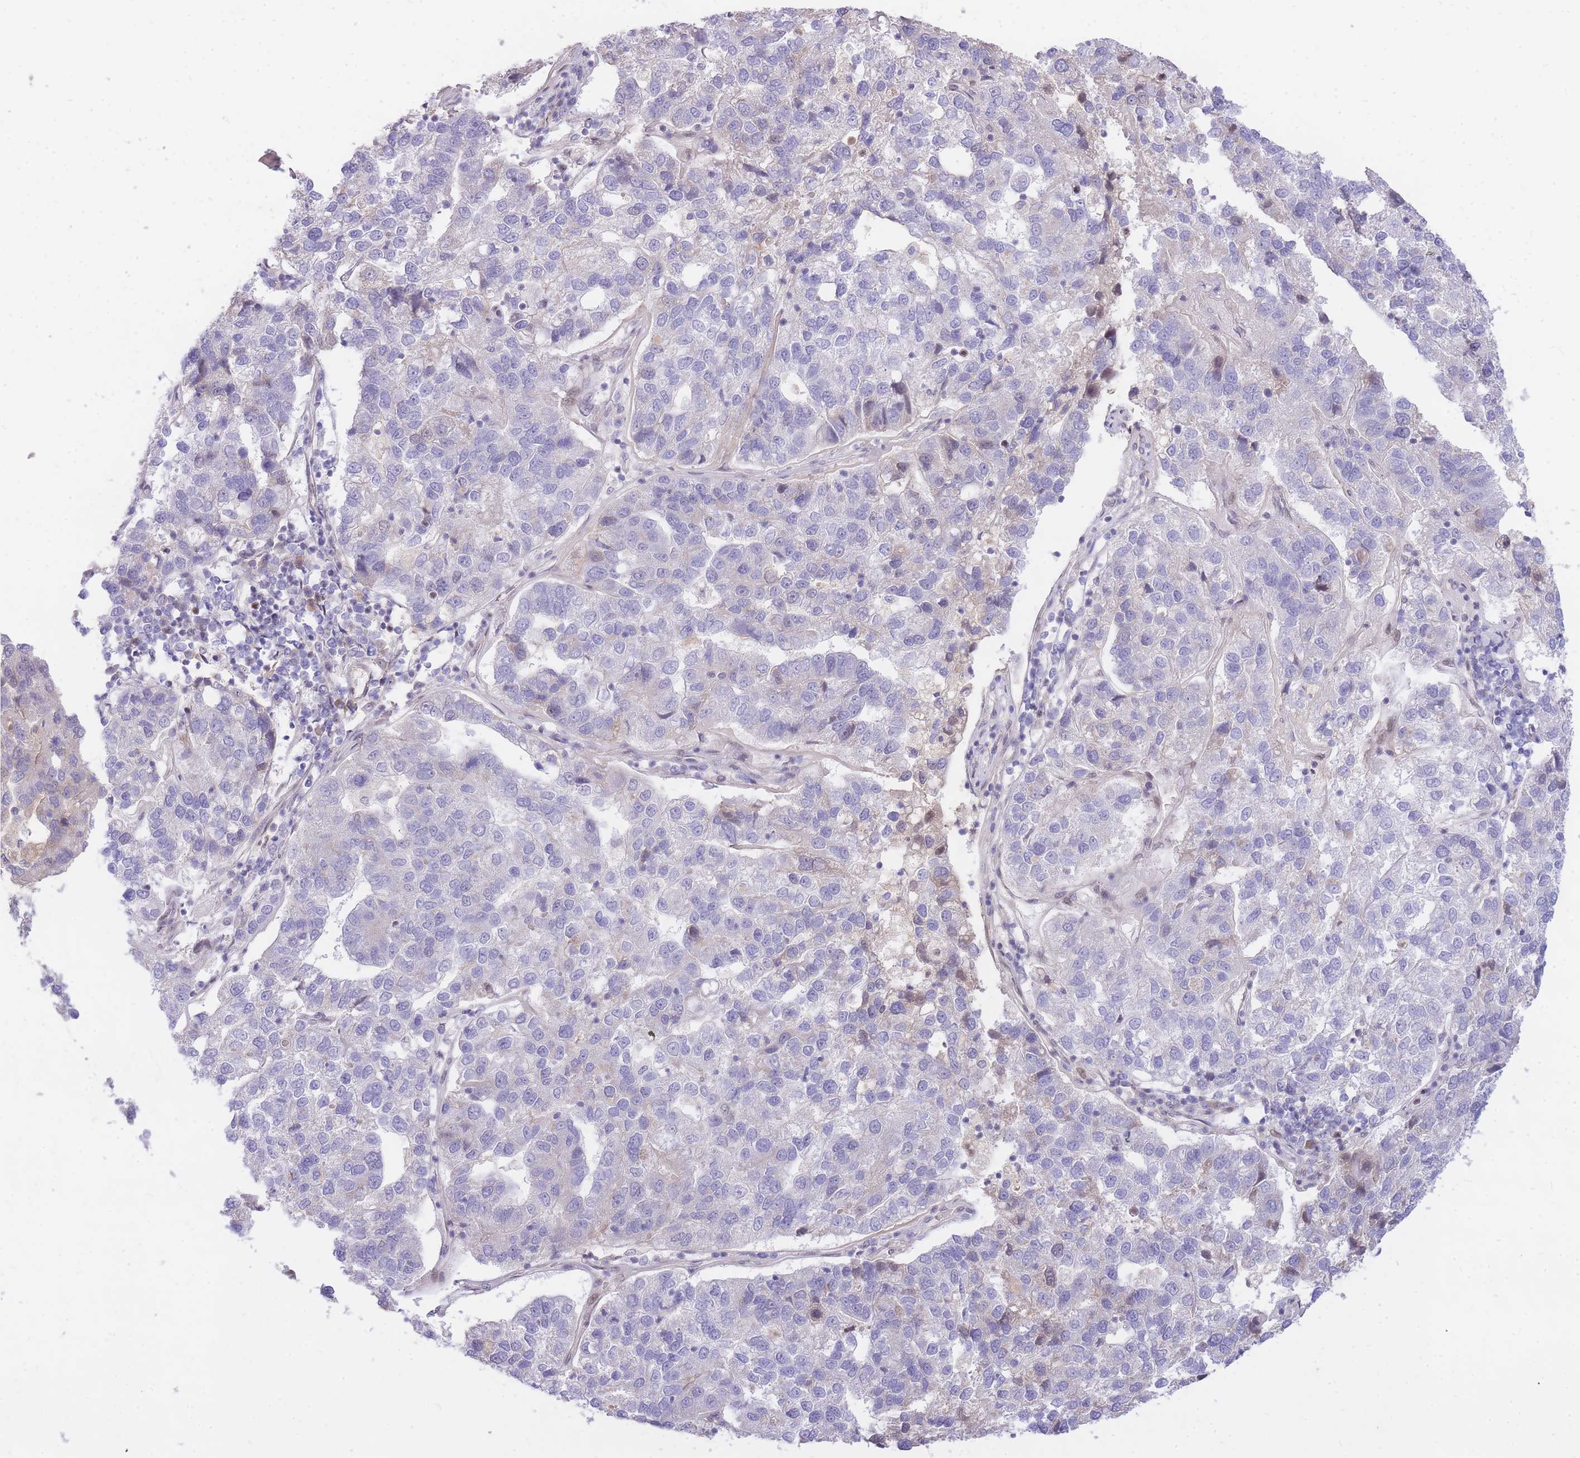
{"staining": {"intensity": "negative", "quantity": "none", "location": "none"}, "tissue": "pancreatic cancer", "cell_type": "Tumor cells", "image_type": "cancer", "snomed": [{"axis": "morphology", "description": "Adenocarcinoma, NOS"}, {"axis": "topography", "description": "Pancreas"}], "caption": "Protein analysis of adenocarcinoma (pancreatic) demonstrates no significant expression in tumor cells.", "gene": "TLE2", "patient": {"sex": "female", "age": 61}}